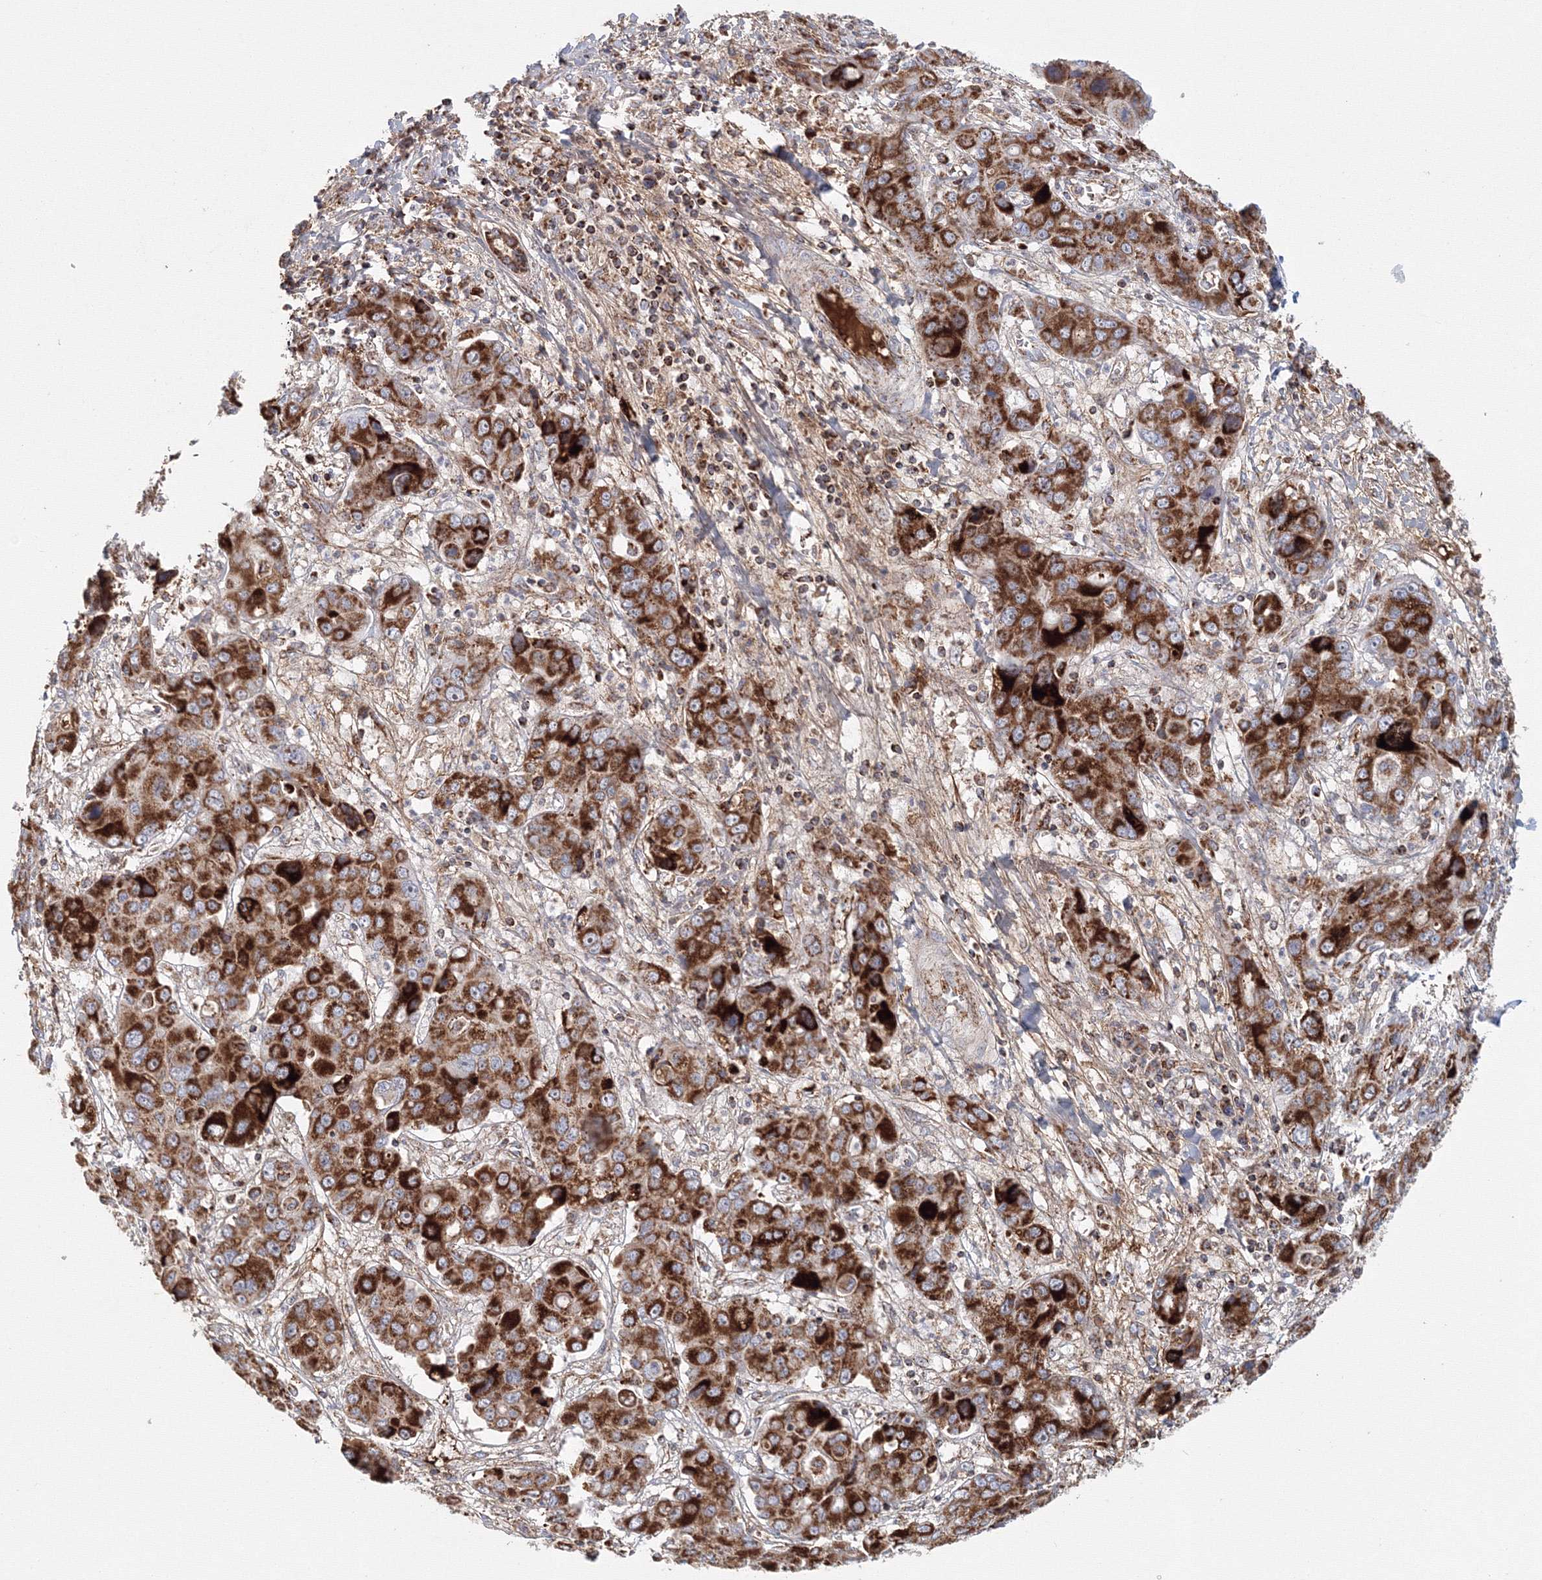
{"staining": {"intensity": "strong", "quantity": ">75%", "location": "cytoplasmic/membranous"}, "tissue": "liver cancer", "cell_type": "Tumor cells", "image_type": "cancer", "snomed": [{"axis": "morphology", "description": "Cholangiocarcinoma"}, {"axis": "topography", "description": "Liver"}], "caption": "A high amount of strong cytoplasmic/membranous expression is seen in about >75% of tumor cells in liver cancer (cholangiocarcinoma) tissue.", "gene": "GRPEL1", "patient": {"sex": "male", "age": 67}}